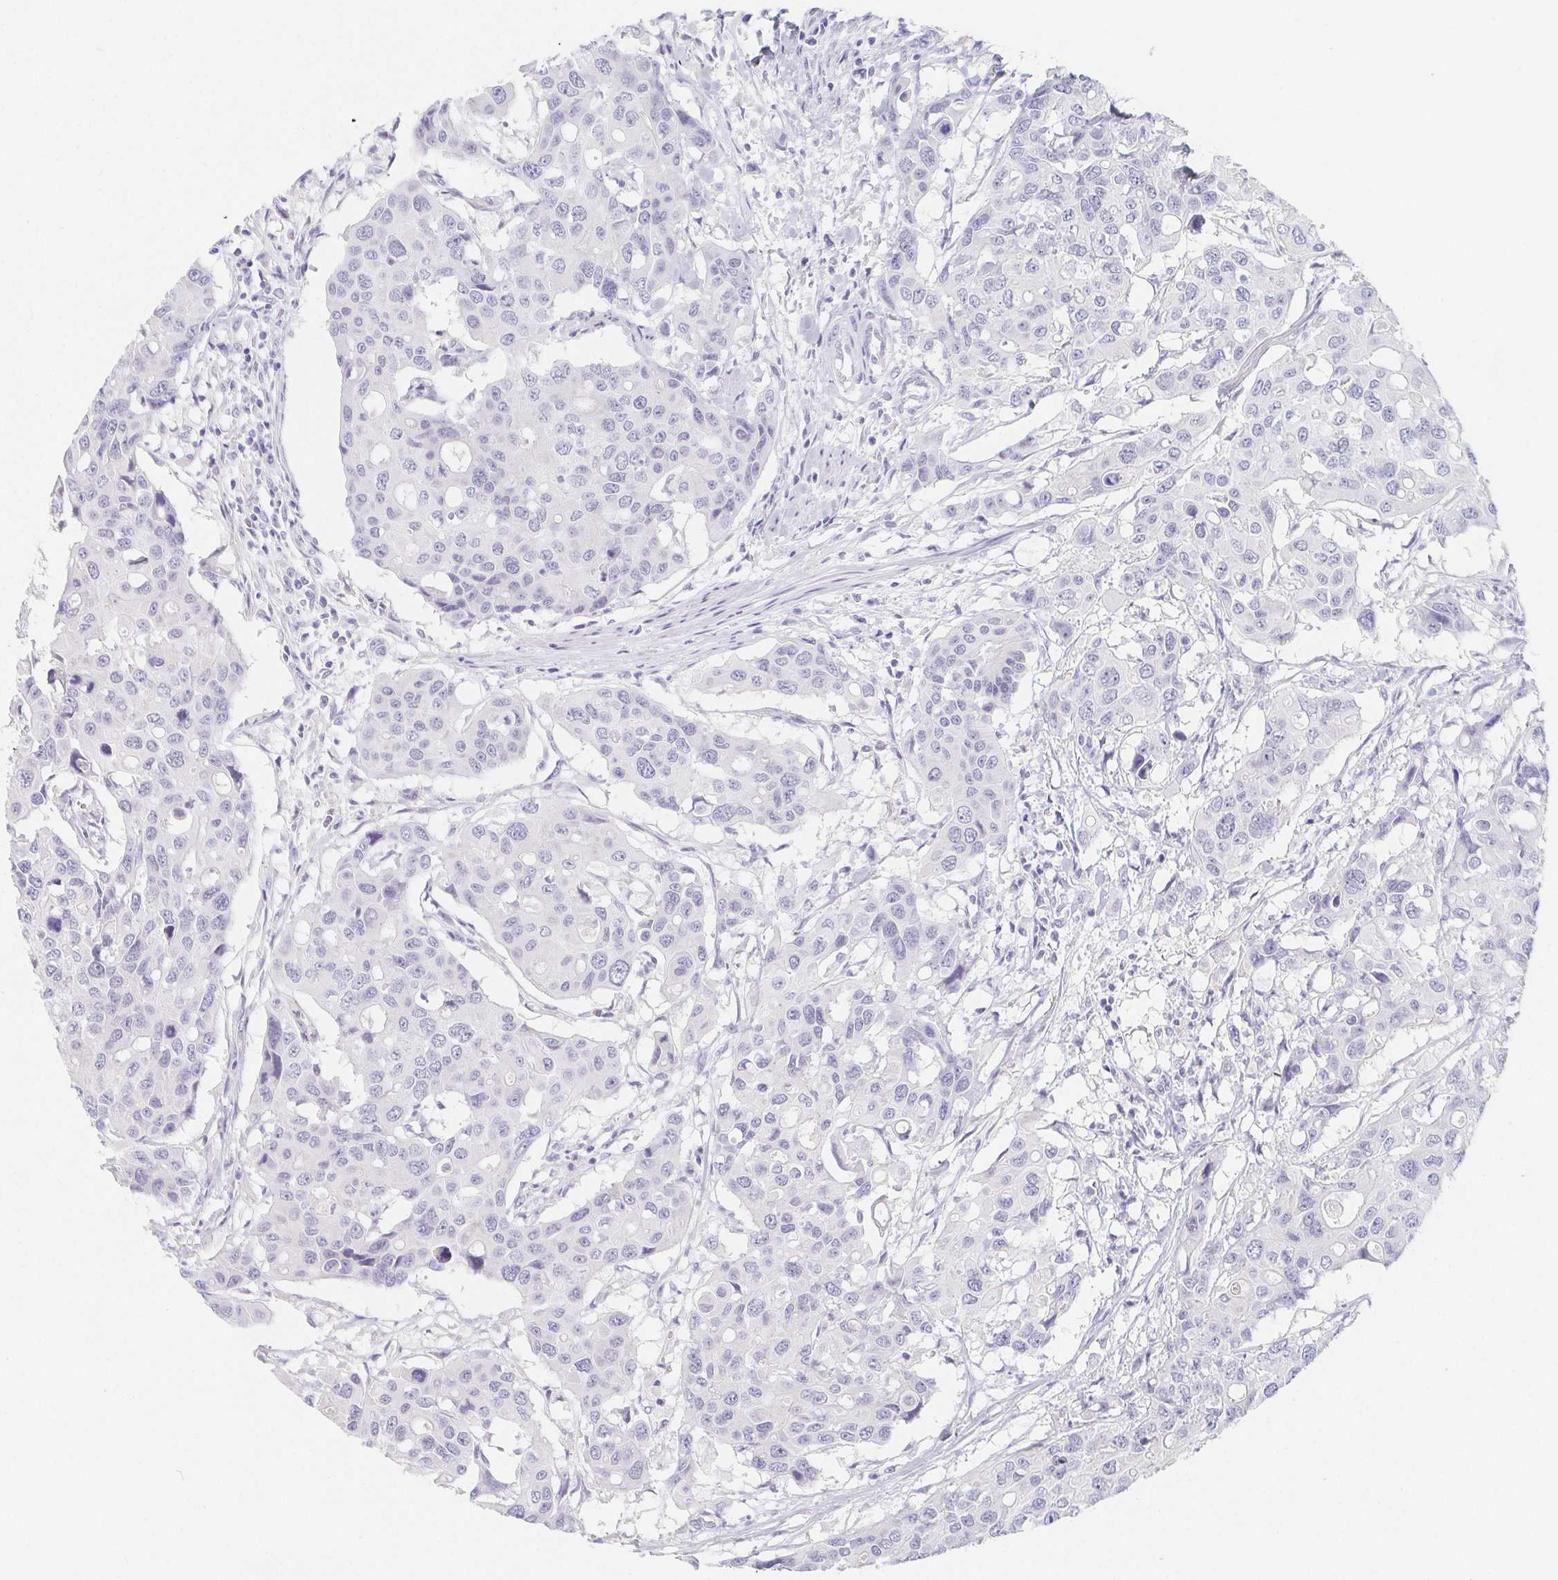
{"staining": {"intensity": "negative", "quantity": "none", "location": "none"}, "tissue": "colorectal cancer", "cell_type": "Tumor cells", "image_type": "cancer", "snomed": [{"axis": "morphology", "description": "Adenocarcinoma, NOS"}, {"axis": "topography", "description": "Colon"}], "caption": "Protein analysis of adenocarcinoma (colorectal) shows no significant positivity in tumor cells.", "gene": "GLIPR1L1", "patient": {"sex": "male", "age": 77}}